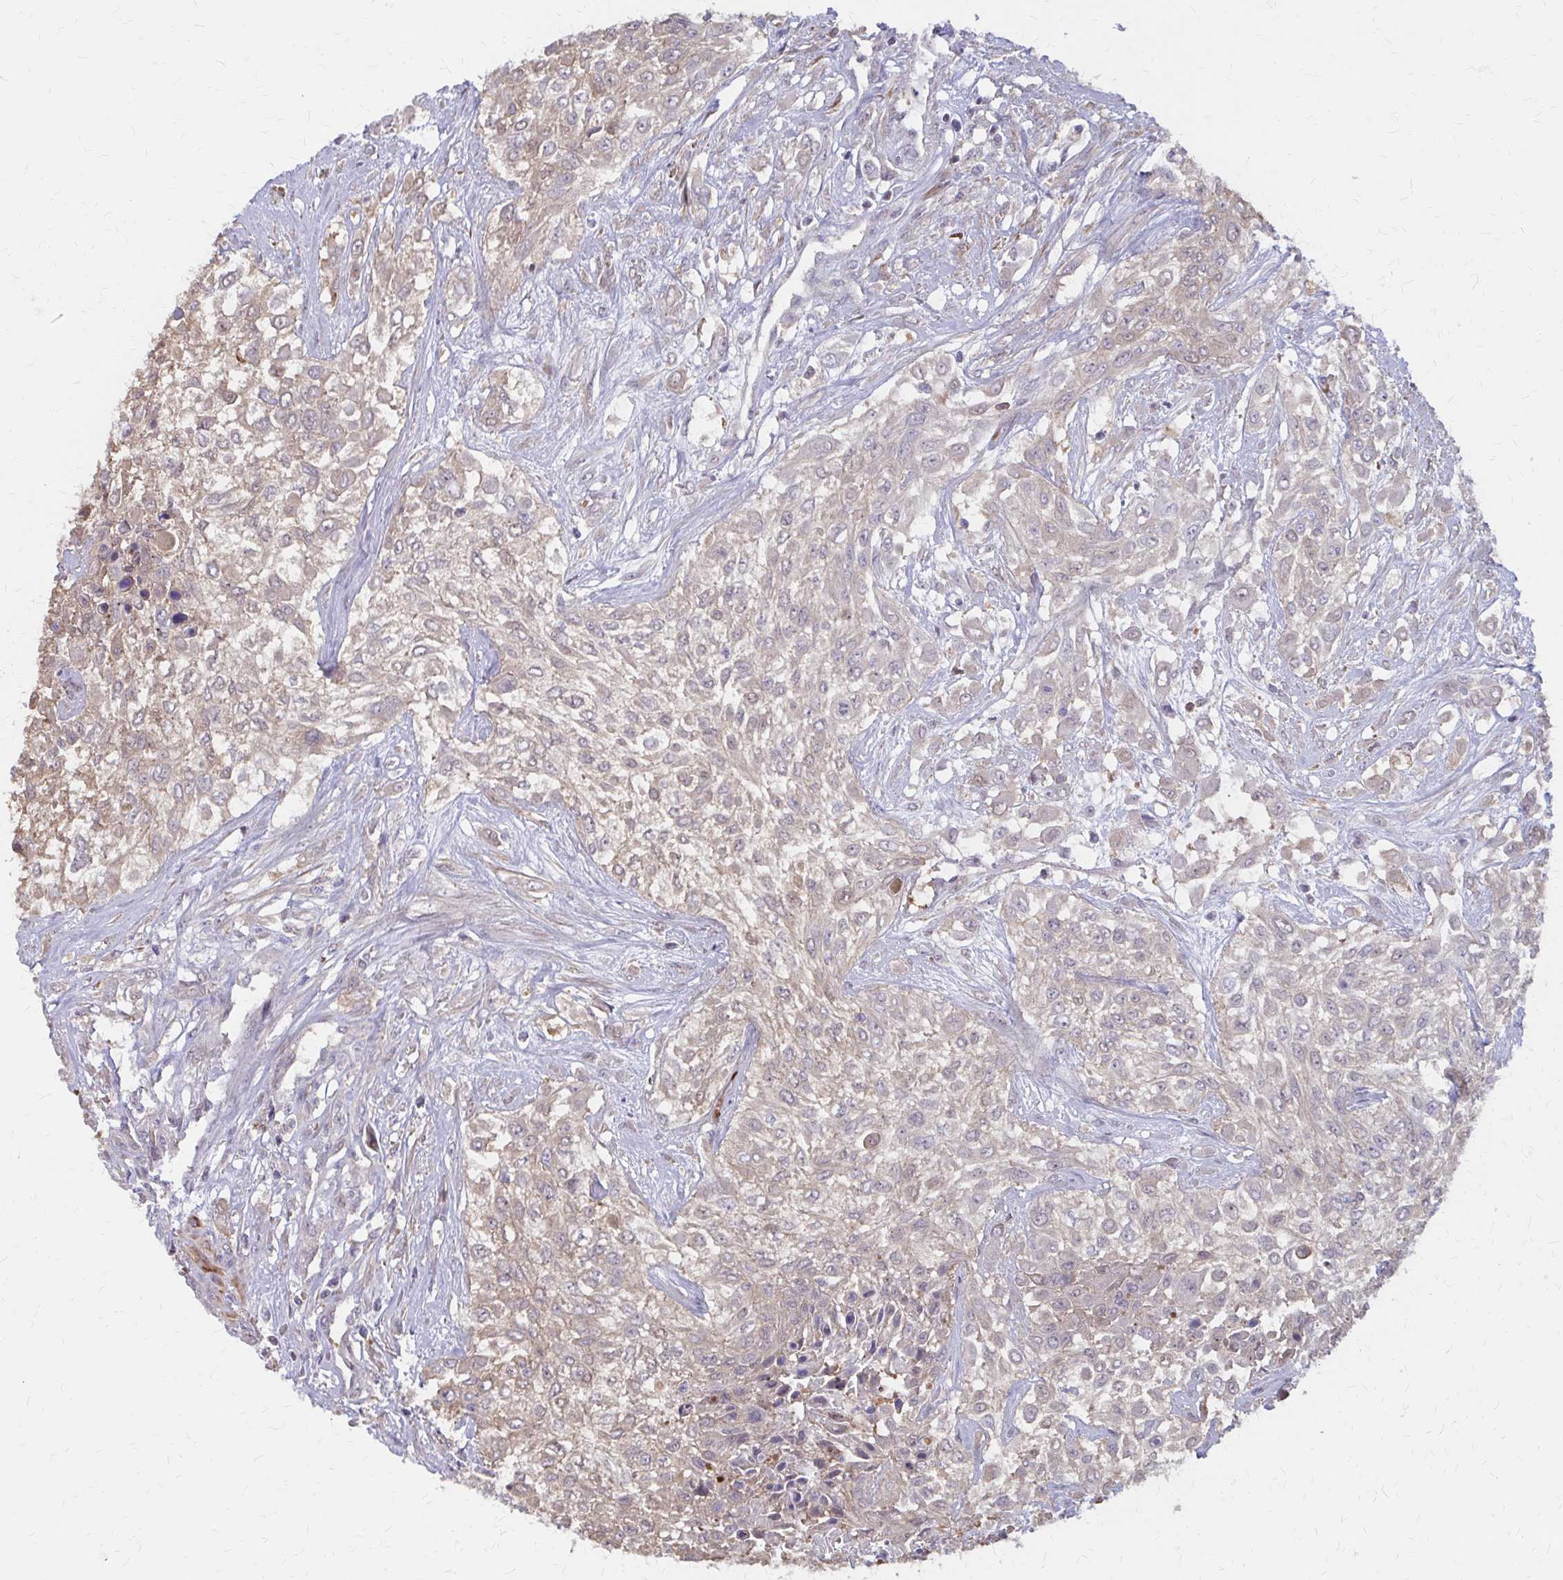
{"staining": {"intensity": "weak", "quantity": "<25%", "location": "cytoplasmic/membranous"}, "tissue": "urothelial cancer", "cell_type": "Tumor cells", "image_type": "cancer", "snomed": [{"axis": "morphology", "description": "Urothelial carcinoma, High grade"}, {"axis": "topography", "description": "Urinary bladder"}], "caption": "Tumor cells show no significant staining in urothelial cancer.", "gene": "IFI44L", "patient": {"sex": "male", "age": 67}}